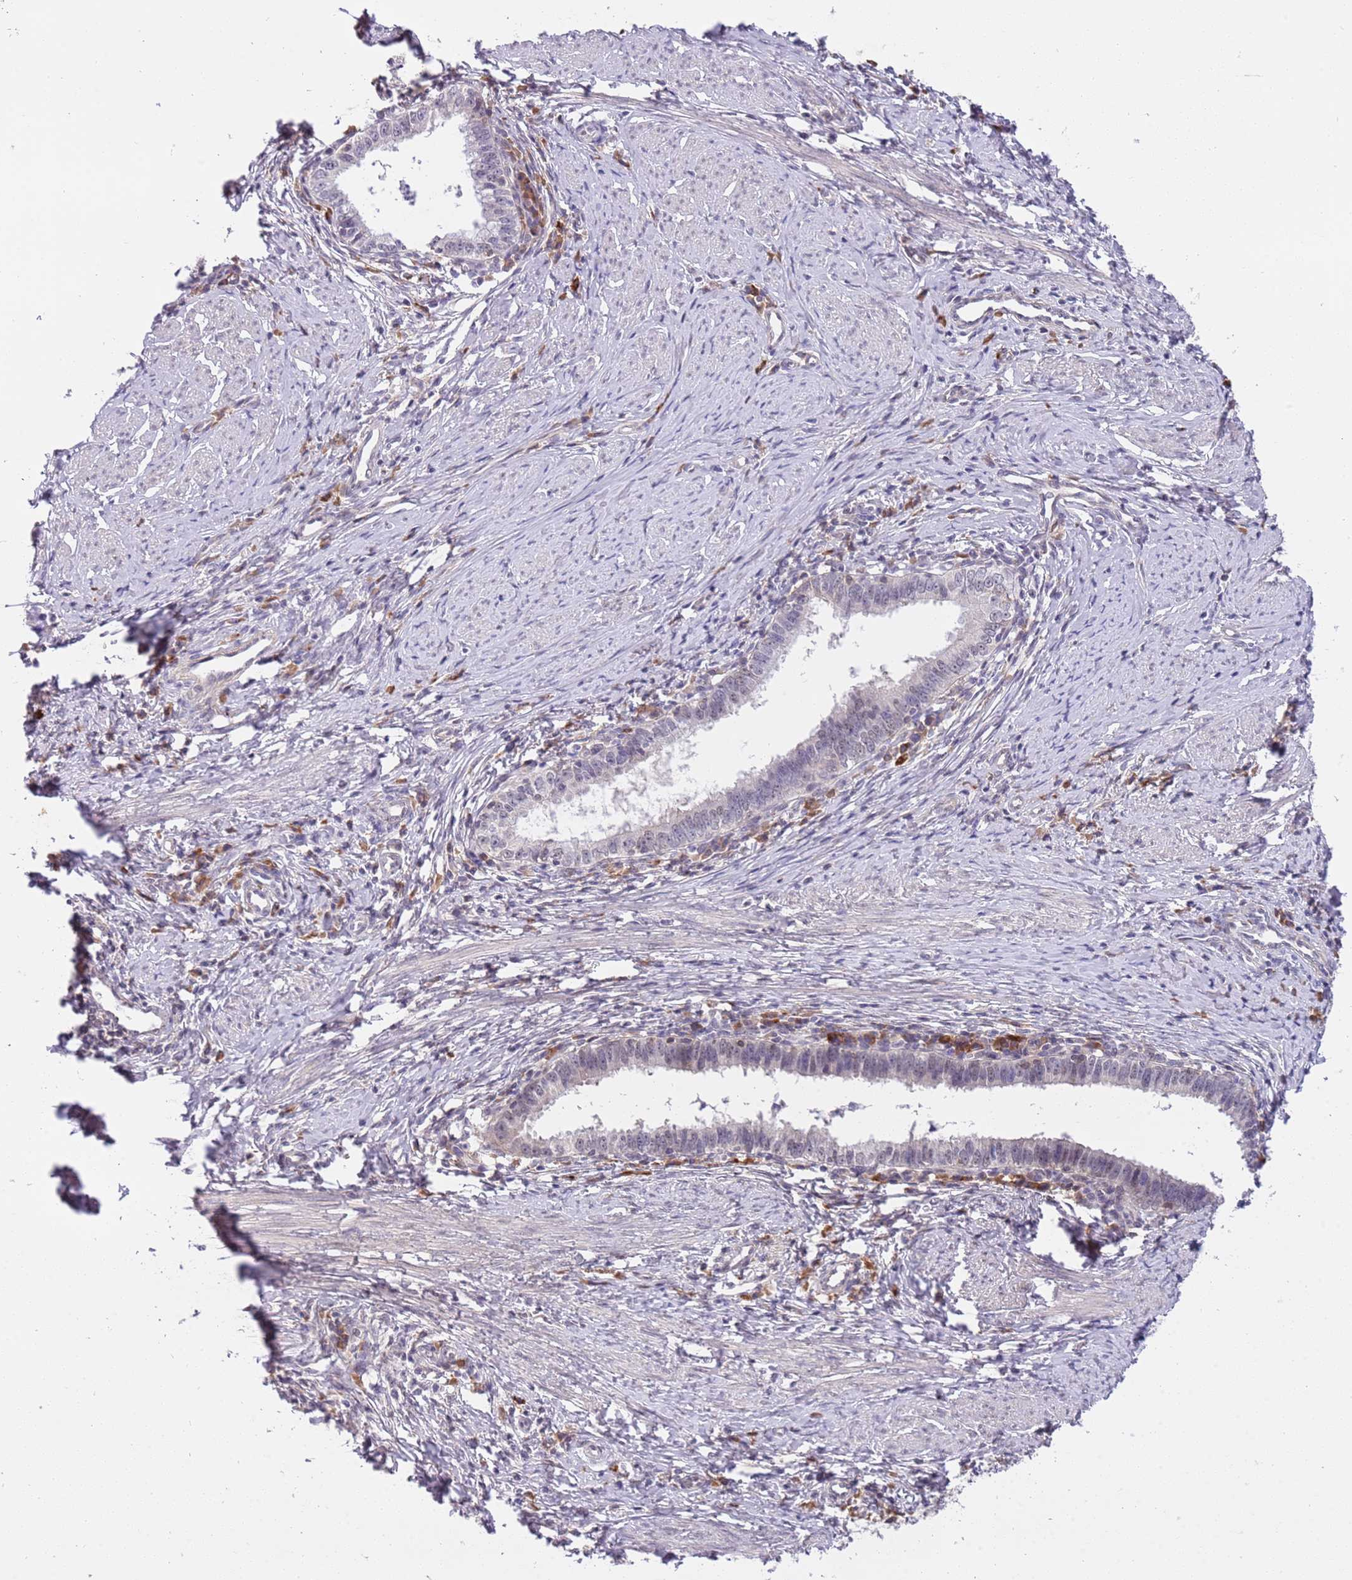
{"staining": {"intensity": "negative", "quantity": "none", "location": "none"}, "tissue": "cervical cancer", "cell_type": "Tumor cells", "image_type": "cancer", "snomed": [{"axis": "morphology", "description": "Adenocarcinoma, NOS"}, {"axis": "topography", "description": "Cervix"}], "caption": "Photomicrograph shows no protein expression in tumor cells of cervical cancer tissue. (Stains: DAB (3,3'-diaminobenzidine) immunohistochemistry (IHC) with hematoxylin counter stain, Microscopy: brightfield microscopy at high magnification).", "gene": "MAGEF1", "patient": {"sex": "female", "age": 36}}